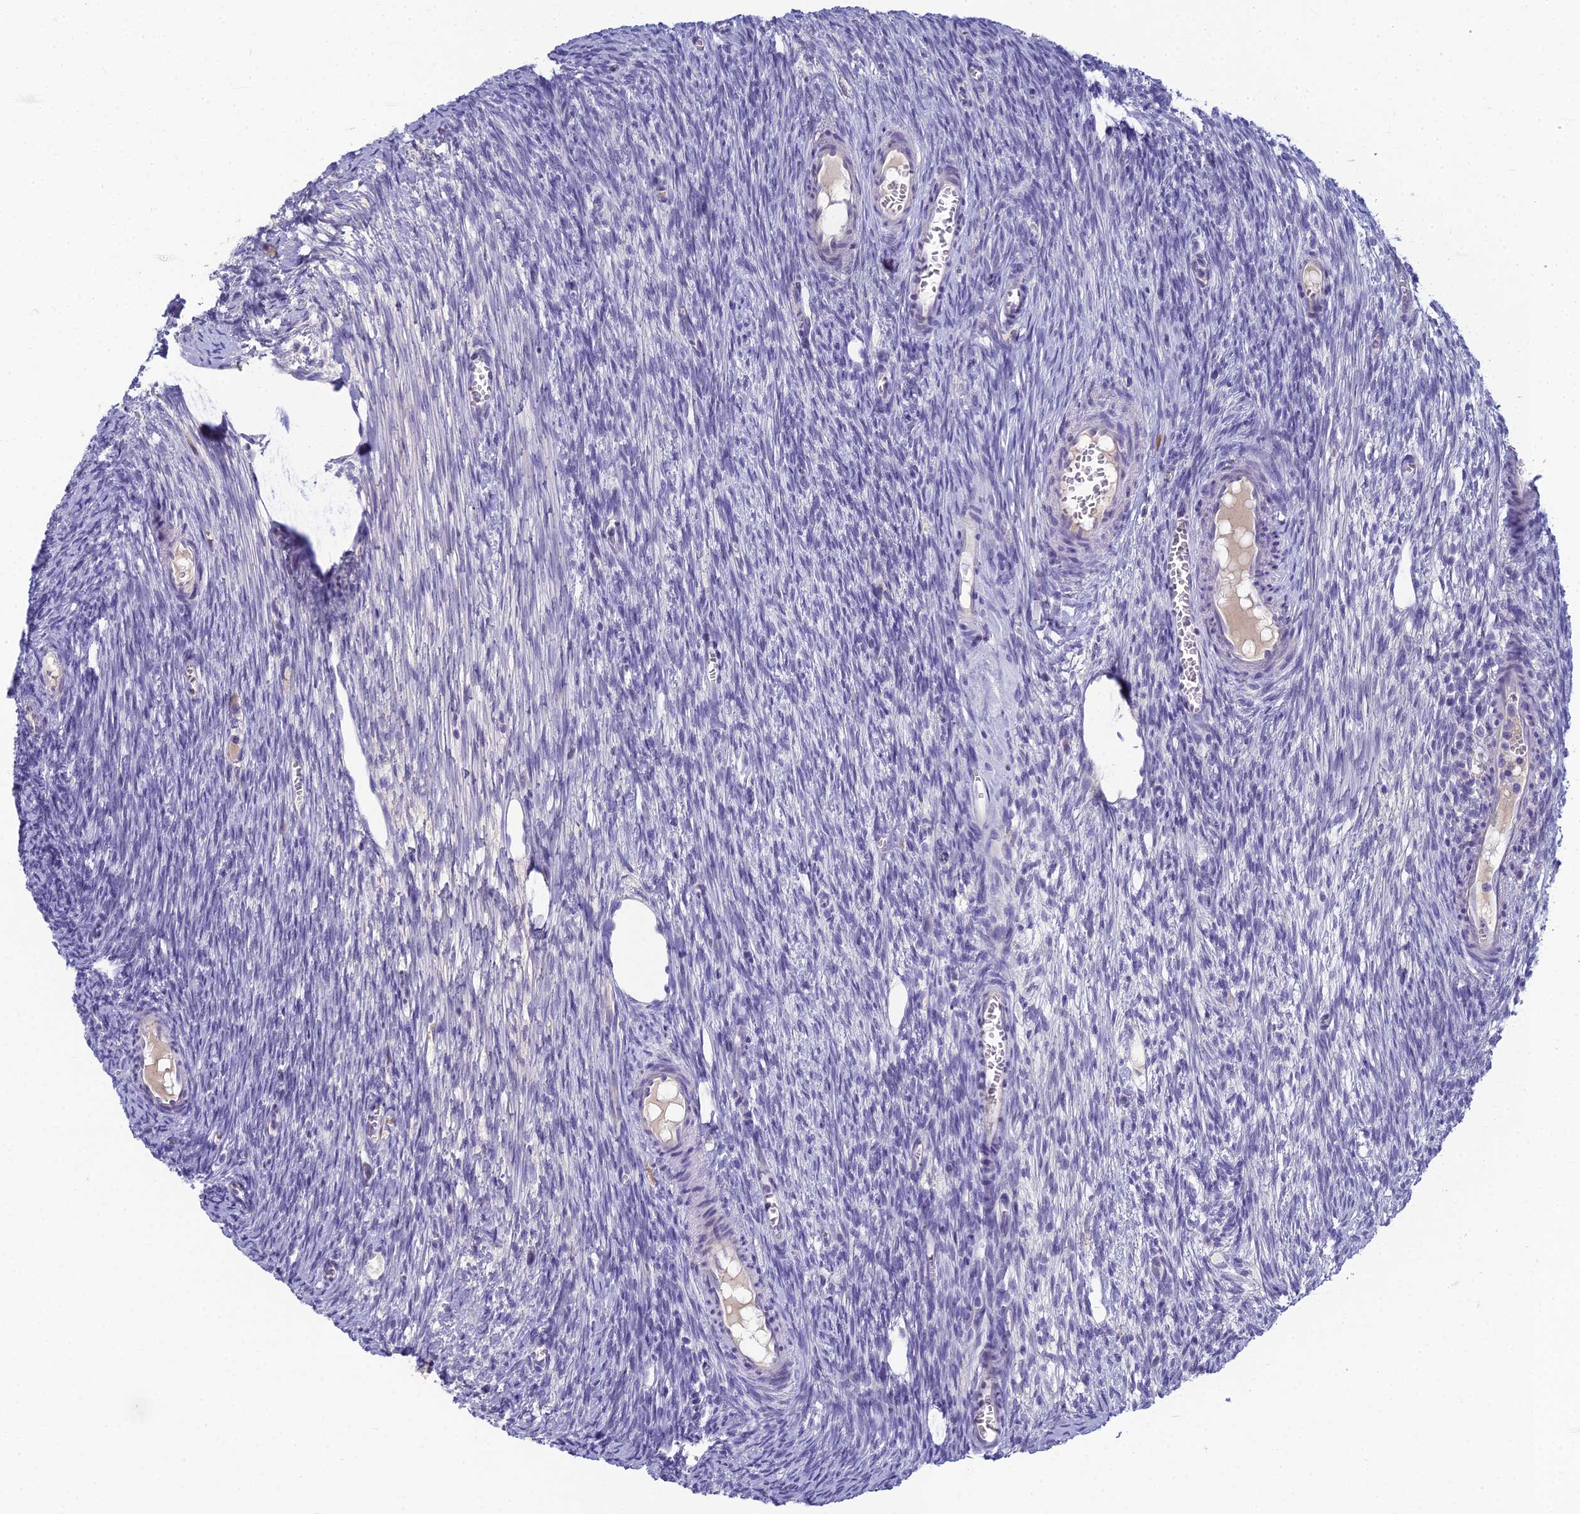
{"staining": {"intensity": "negative", "quantity": "none", "location": "none"}, "tissue": "ovary", "cell_type": "Ovarian stroma cells", "image_type": "normal", "snomed": [{"axis": "morphology", "description": "Normal tissue, NOS"}, {"axis": "topography", "description": "Ovary"}], "caption": "Immunohistochemical staining of unremarkable human ovary exhibits no significant positivity in ovarian stroma cells.", "gene": "MUC13", "patient": {"sex": "female", "age": 44}}